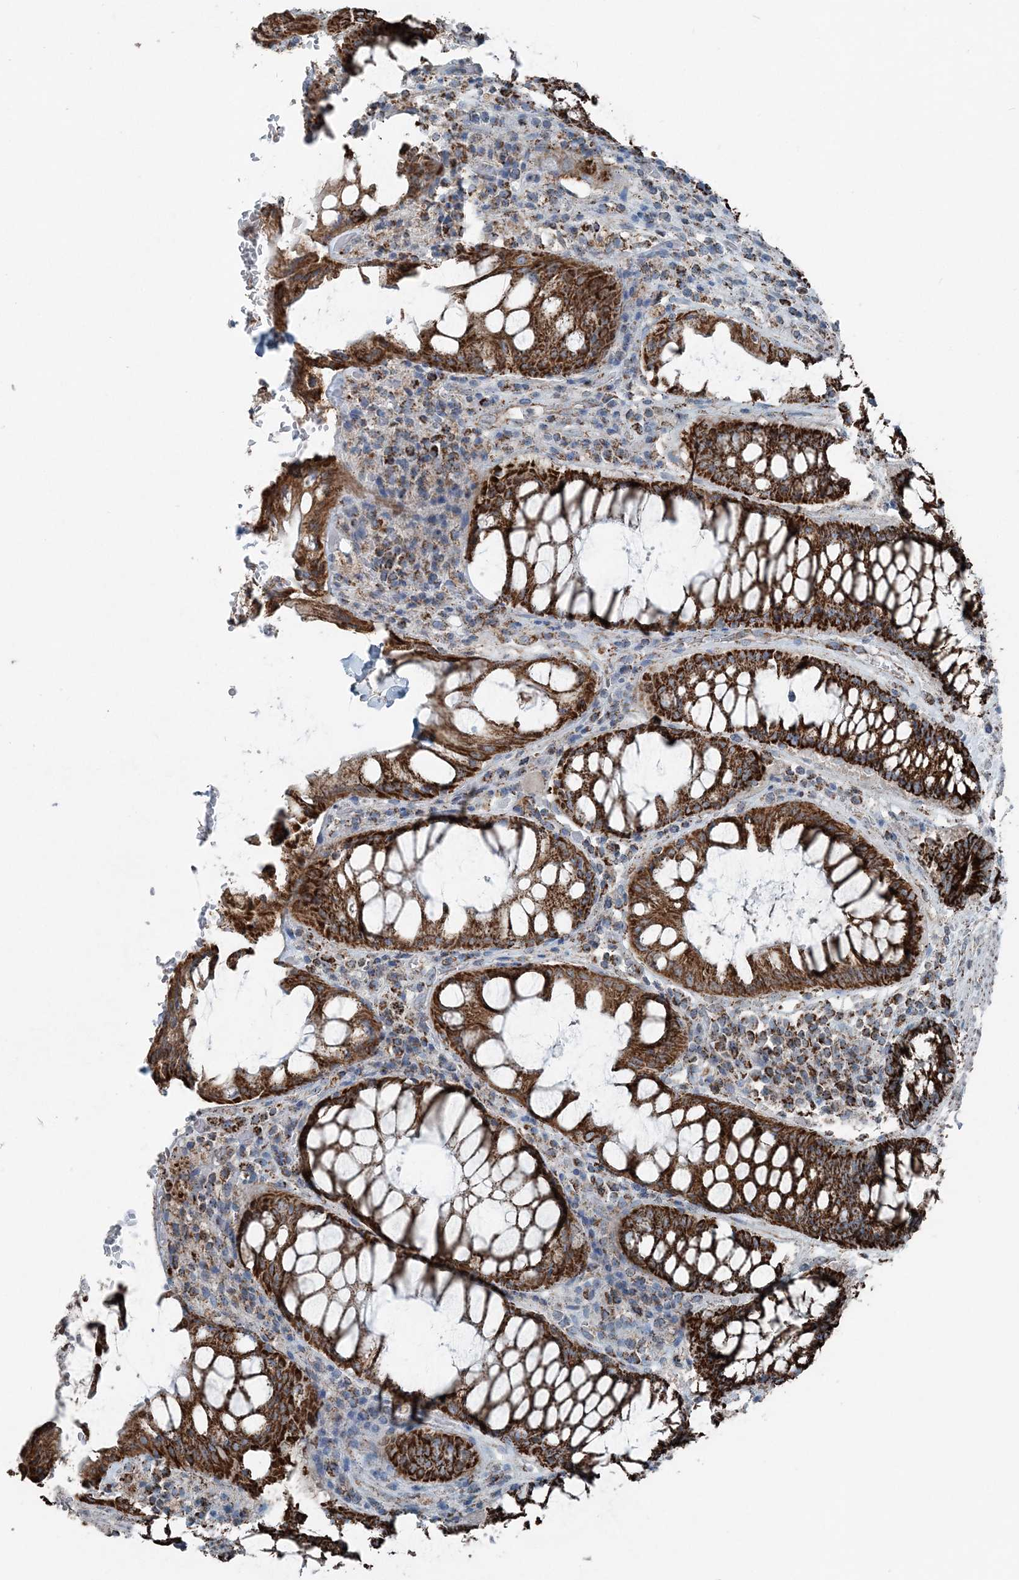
{"staining": {"intensity": "strong", "quantity": ">75%", "location": "cytoplasmic/membranous"}, "tissue": "rectum", "cell_type": "Glandular cells", "image_type": "normal", "snomed": [{"axis": "morphology", "description": "Normal tissue, NOS"}, {"axis": "topography", "description": "Rectum"}], "caption": "Rectum stained with DAB (3,3'-diaminobenzidine) IHC demonstrates high levels of strong cytoplasmic/membranous staining in approximately >75% of glandular cells. (DAB (3,3'-diaminobenzidine) IHC, brown staining for protein, blue staining for nuclei).", "gene": "SUCLG1", "patient": {"sex": "male", "age": 64}}